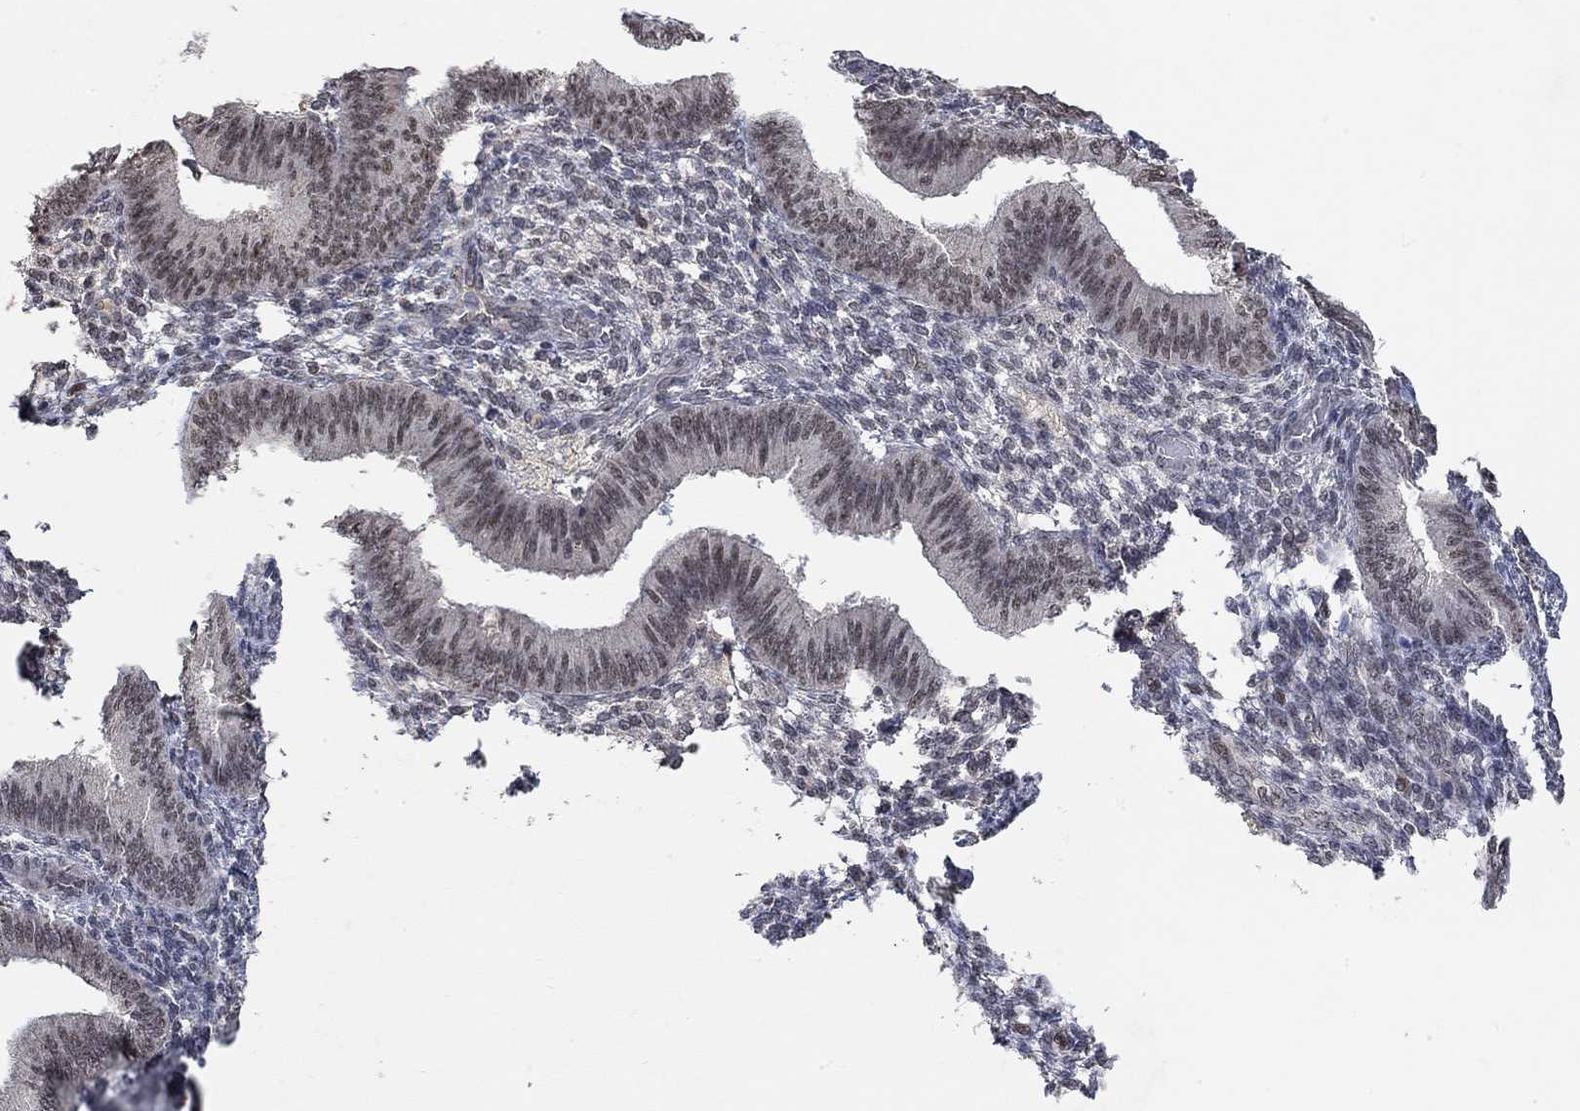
{"staining": {"intensity": "negative", "quantity": "none", "location": "none"}, "tissue": "endometrium", "cell_type": "Cells in endometrial stroma", "image_type": "normal", "snomed": [{"axis": "morphology", "description": "Normal tissue, NOS"}, {"axis": "topography", "description": "Endometrium"}], "caption": "This is an IHC image of unremarkable human endometrium. There is no staining in cells in endometrial stroma.", "gene": "THAP8", "patient": {"sex": "female", "age": 39}}